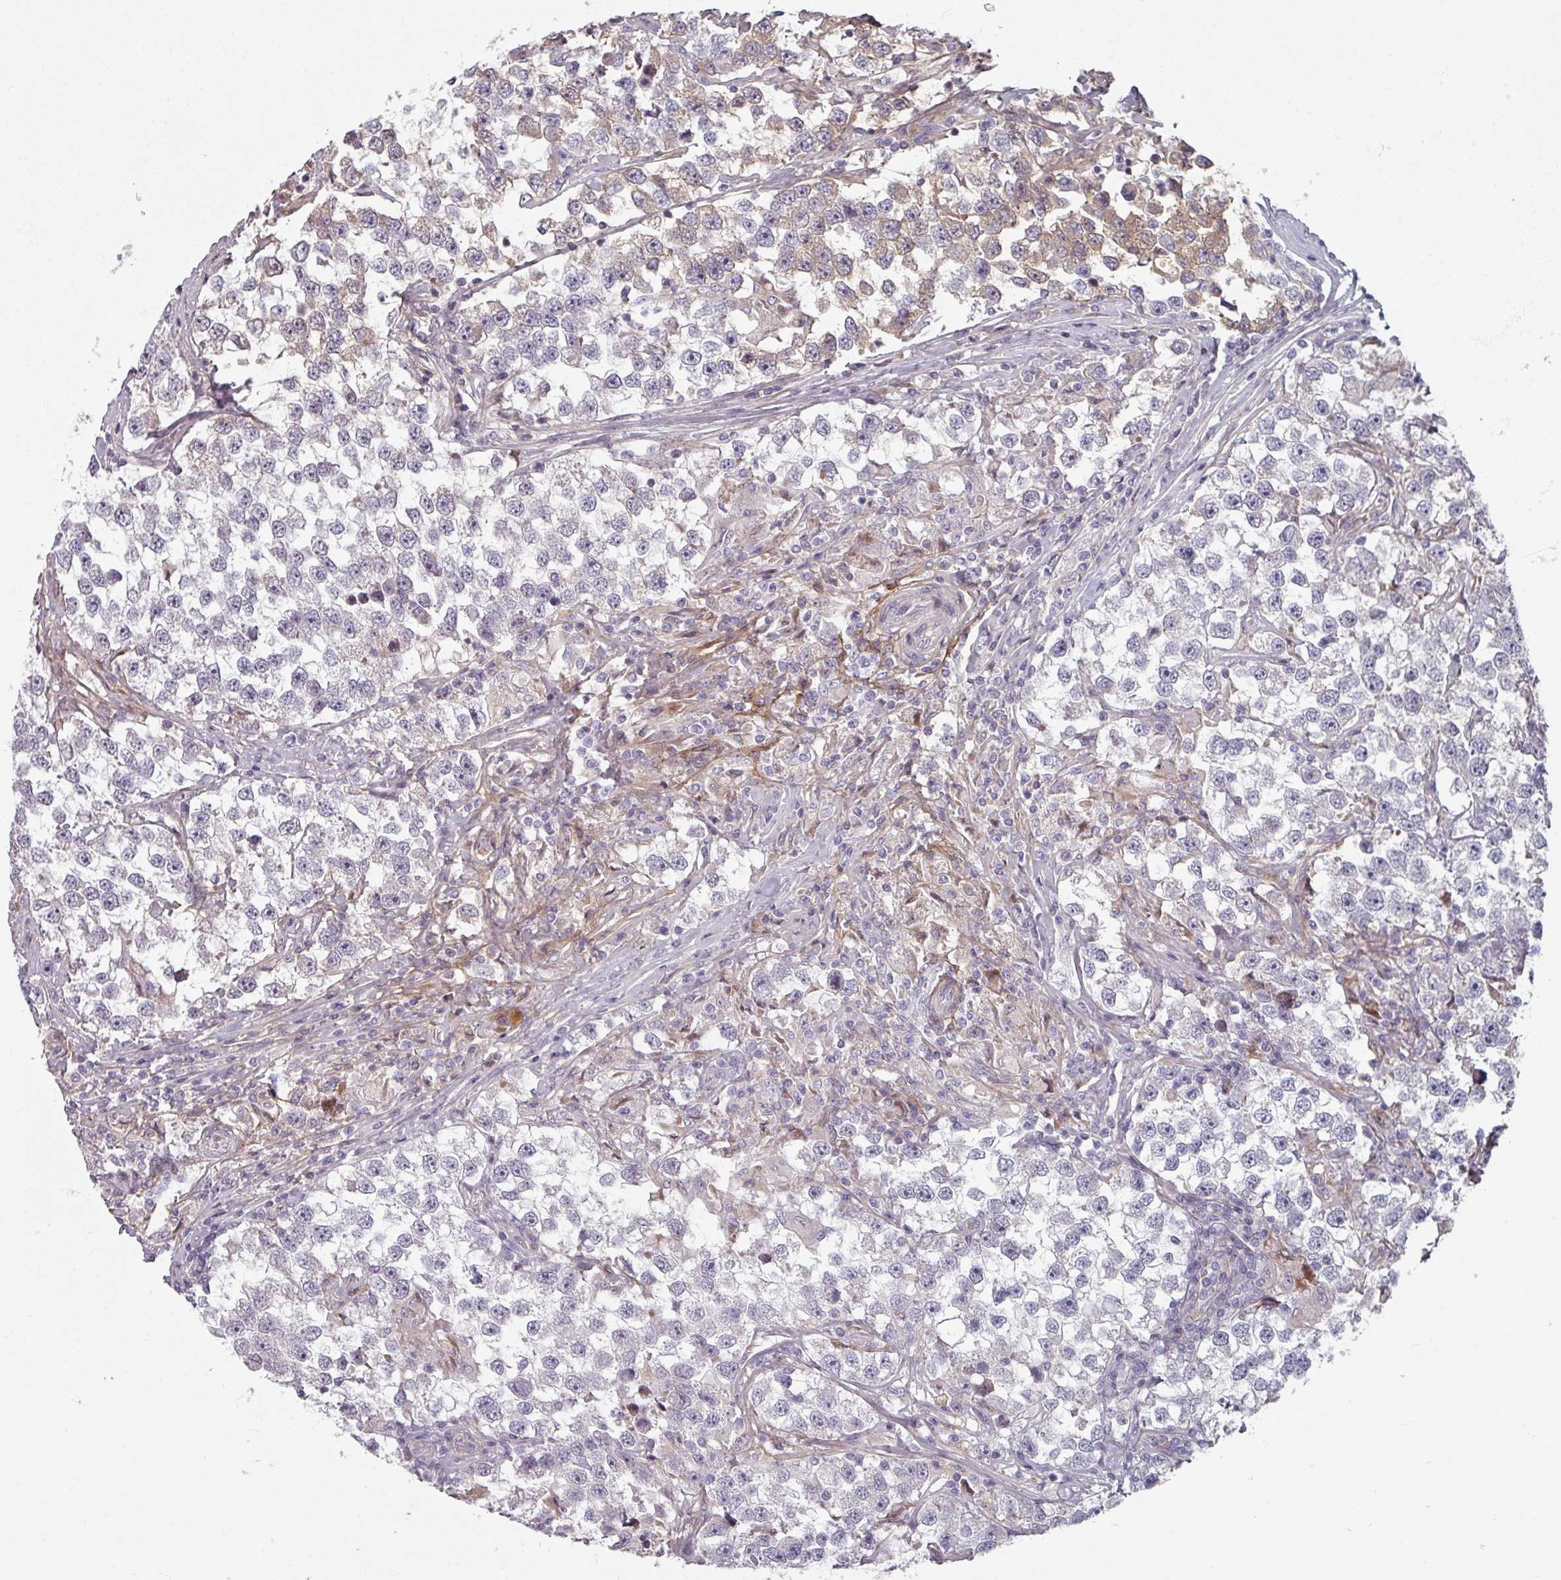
{"staining": {"intensity": "negative", "quantity": "none", "location": "none"}, "tissue": "testis cancer", "cell_type": "Tumor cells", "image_type": "cancer", "snomed": [{"axis": "morphology", "description": "Seminoma, NOS"}, {"axis": "topography", "description": "Testis"}], "caption": "This micrograph is of testis cancer (seminoma) stained with IHC to label a protein in brown with the nuclei are counter-stained blue. There is no staining in tumor cells.", "gene": "CYB5RL", "patient": {"sex": "male", "age": 46}}